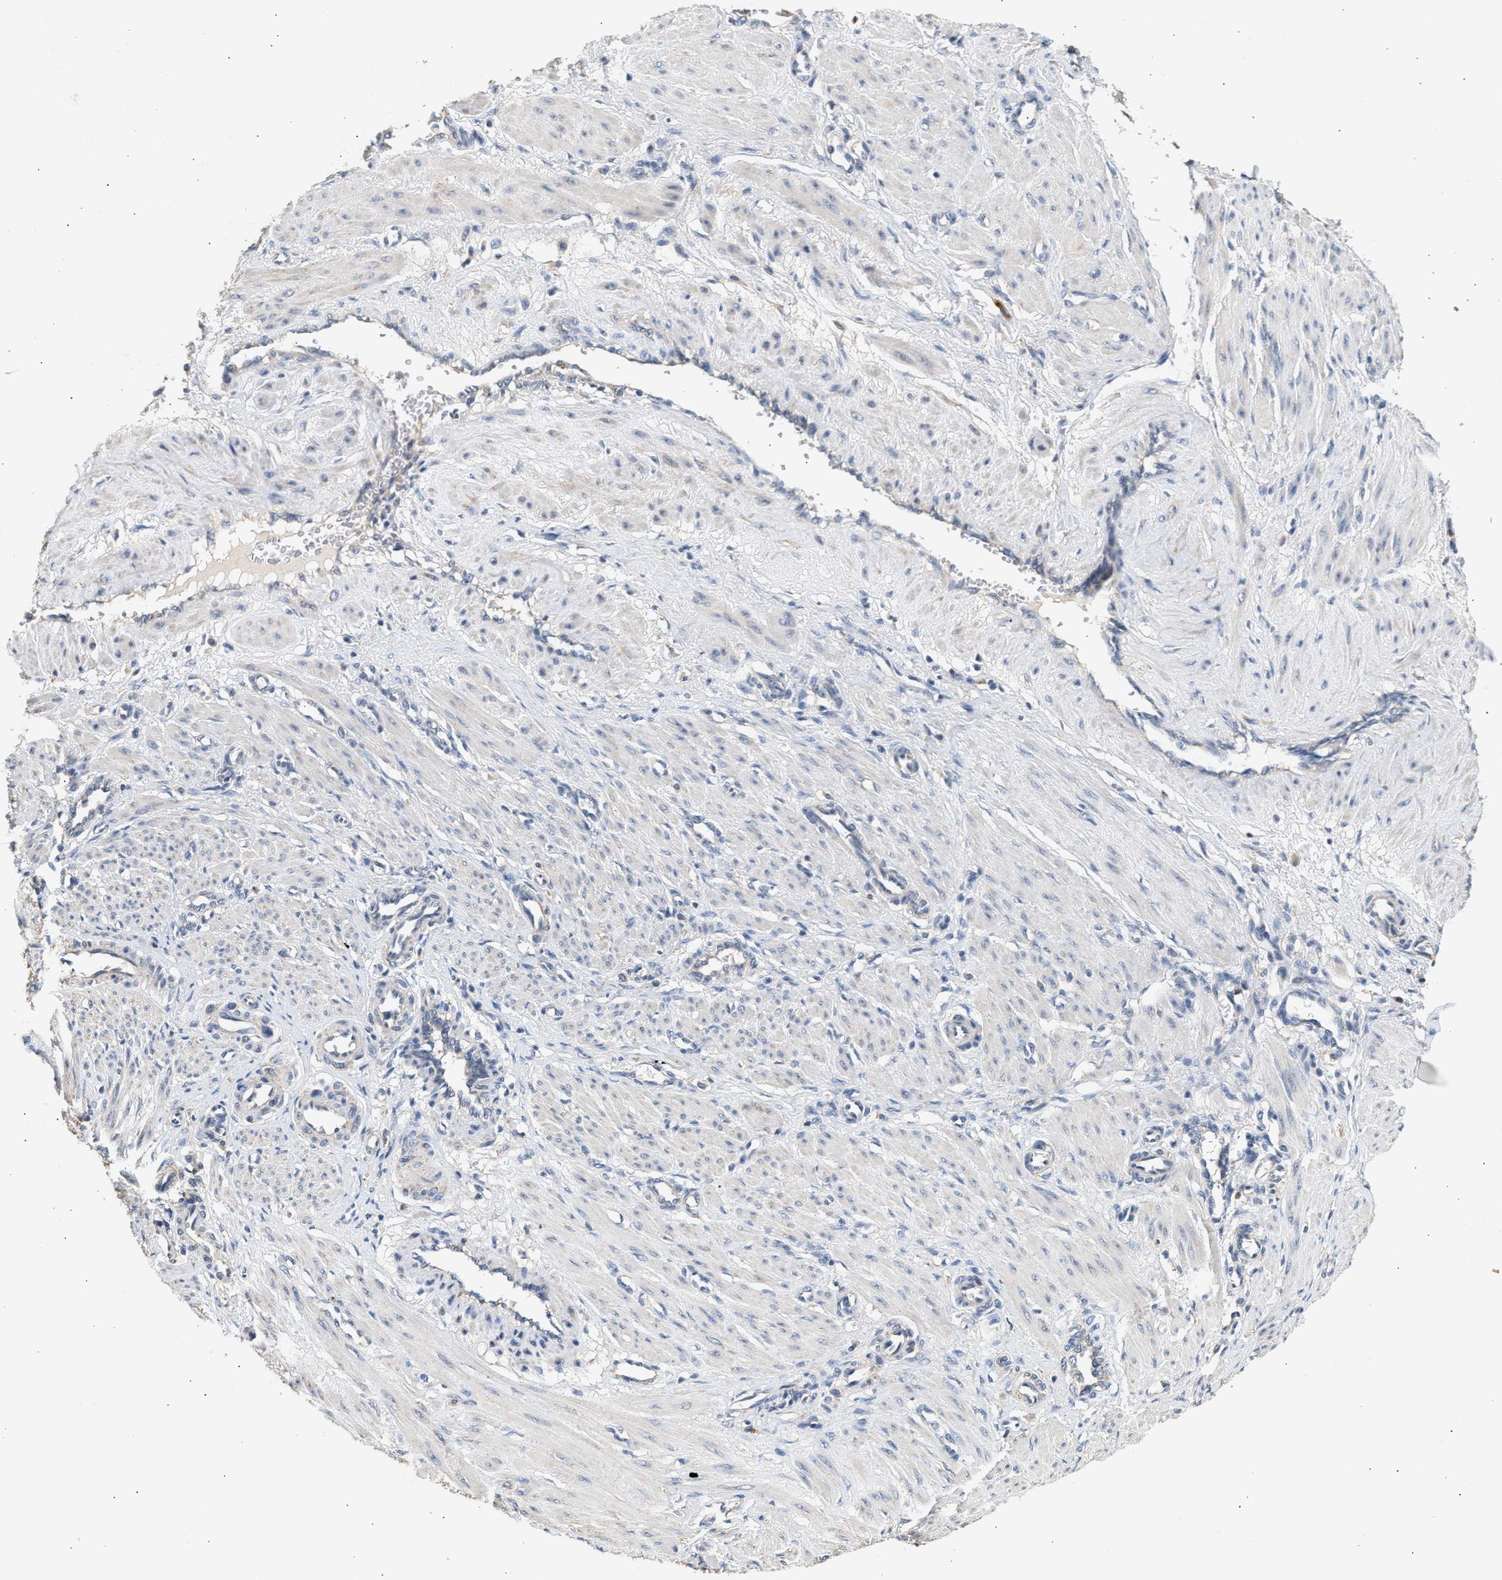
{"staining": {"intensity": "negative", "quantity": "none", "location": "none"}, "tissue": "smooth muscle", "cell_type": "Smooth muscle cells", "image_type": "normal", "snomed": [{"axis": "morphology", "description": "Normal tissue, NOS"}, {"axis": "topography", "description": "Endometrium"}], "caption": "Immunohistochemistry micrograph of unremarkable human smooth muscle stained for a protein (brown), which demonstrates no staining in smooth muscle cells.", "gene": "WDR31", "patient": {"sex": "female", "age": 33}}